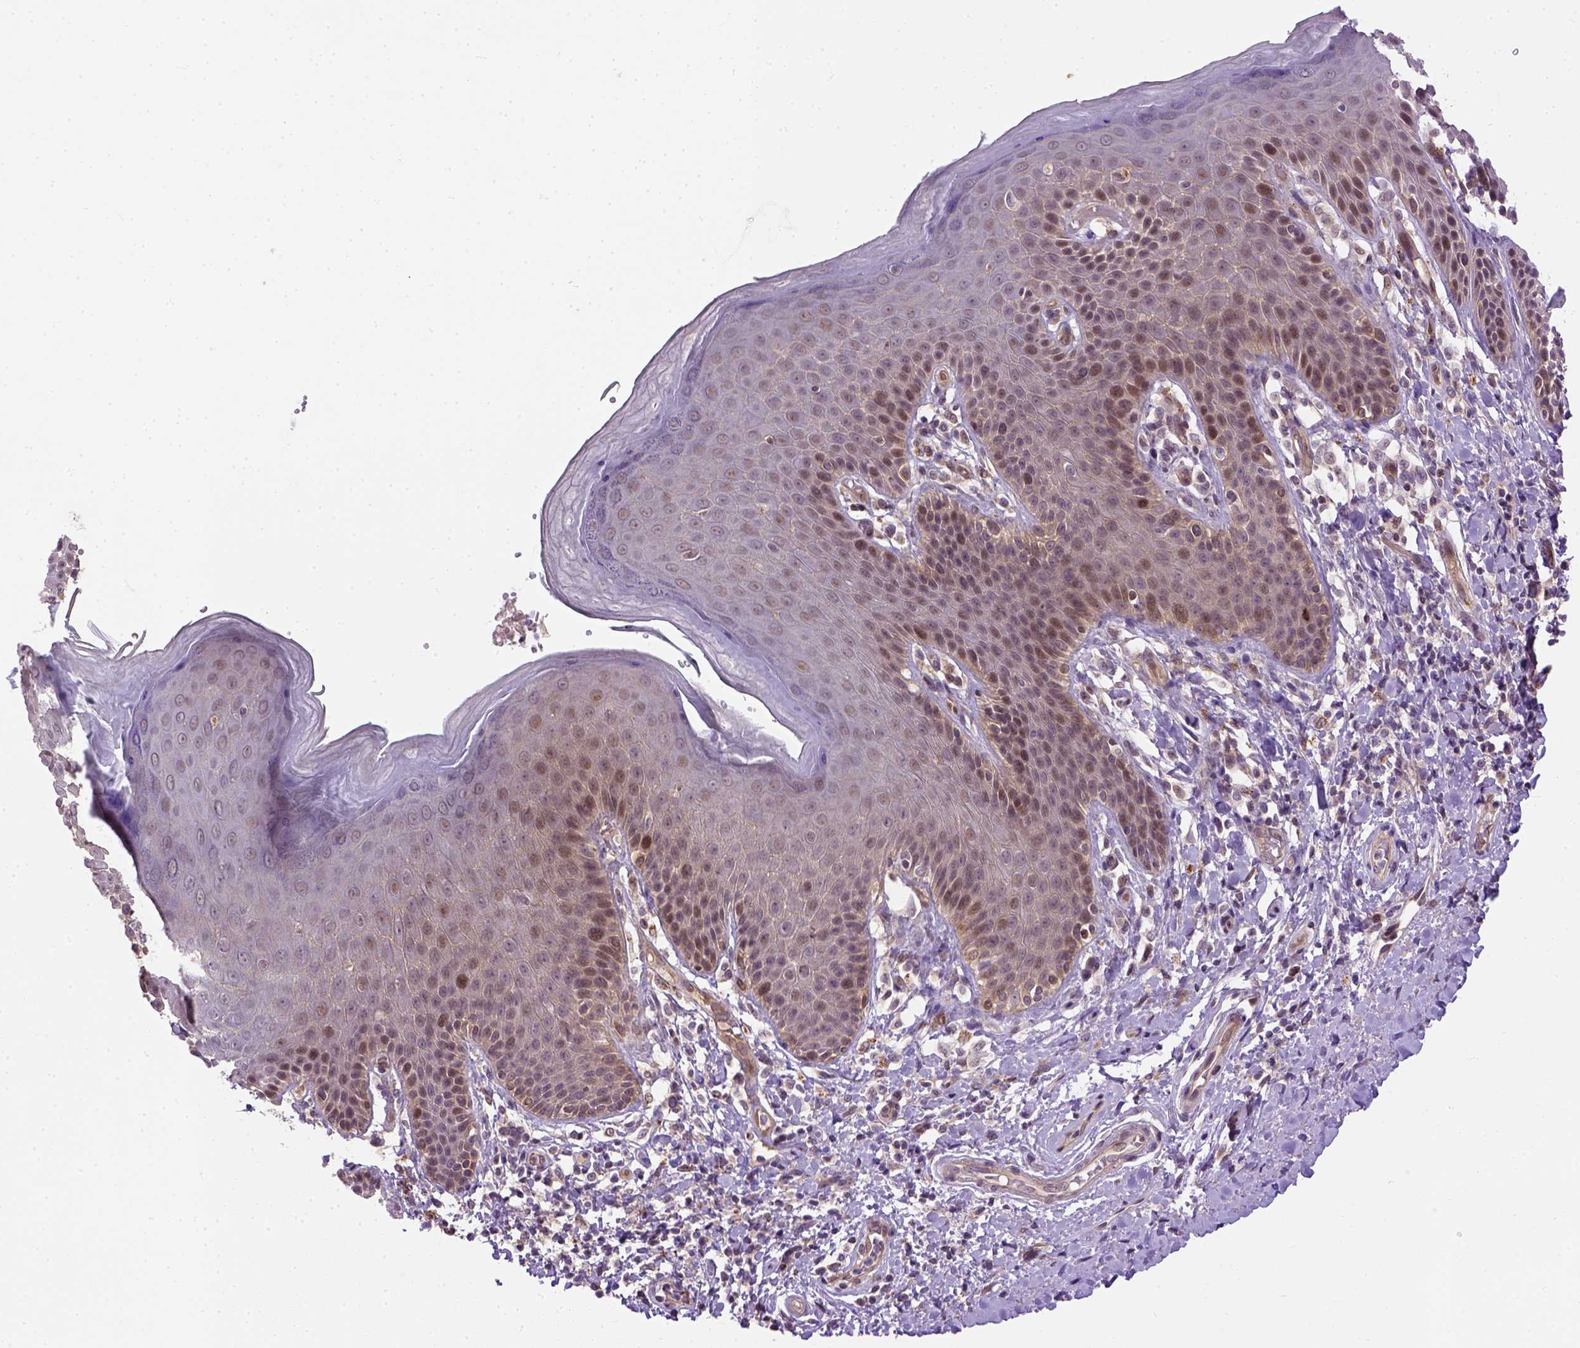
{"staining": {"intensity": "moderate", "quantity": "<25%", "location": "cytoplasmic/membranous,nuclear"}, "tissue": "skin", "cell_type": "Epidermal cells", "image_type": "normal", "snomed": [{"axis": "morphology", "description": "Normal tissue, NOS"}, {"axis": "topography", "description": "Anal"}, {"axis": "topography", "description": "Peripheral nerve tissue"}], "caption": "This micrograph demonstrates immunohistochemistry staining of unremarkable skin, with low moderate cytoplasmic/membranous,nuclear expression in about <25% of epidermal cells.", "gene": "KAZN", "patient": {"sex": "male", "age": 51}}